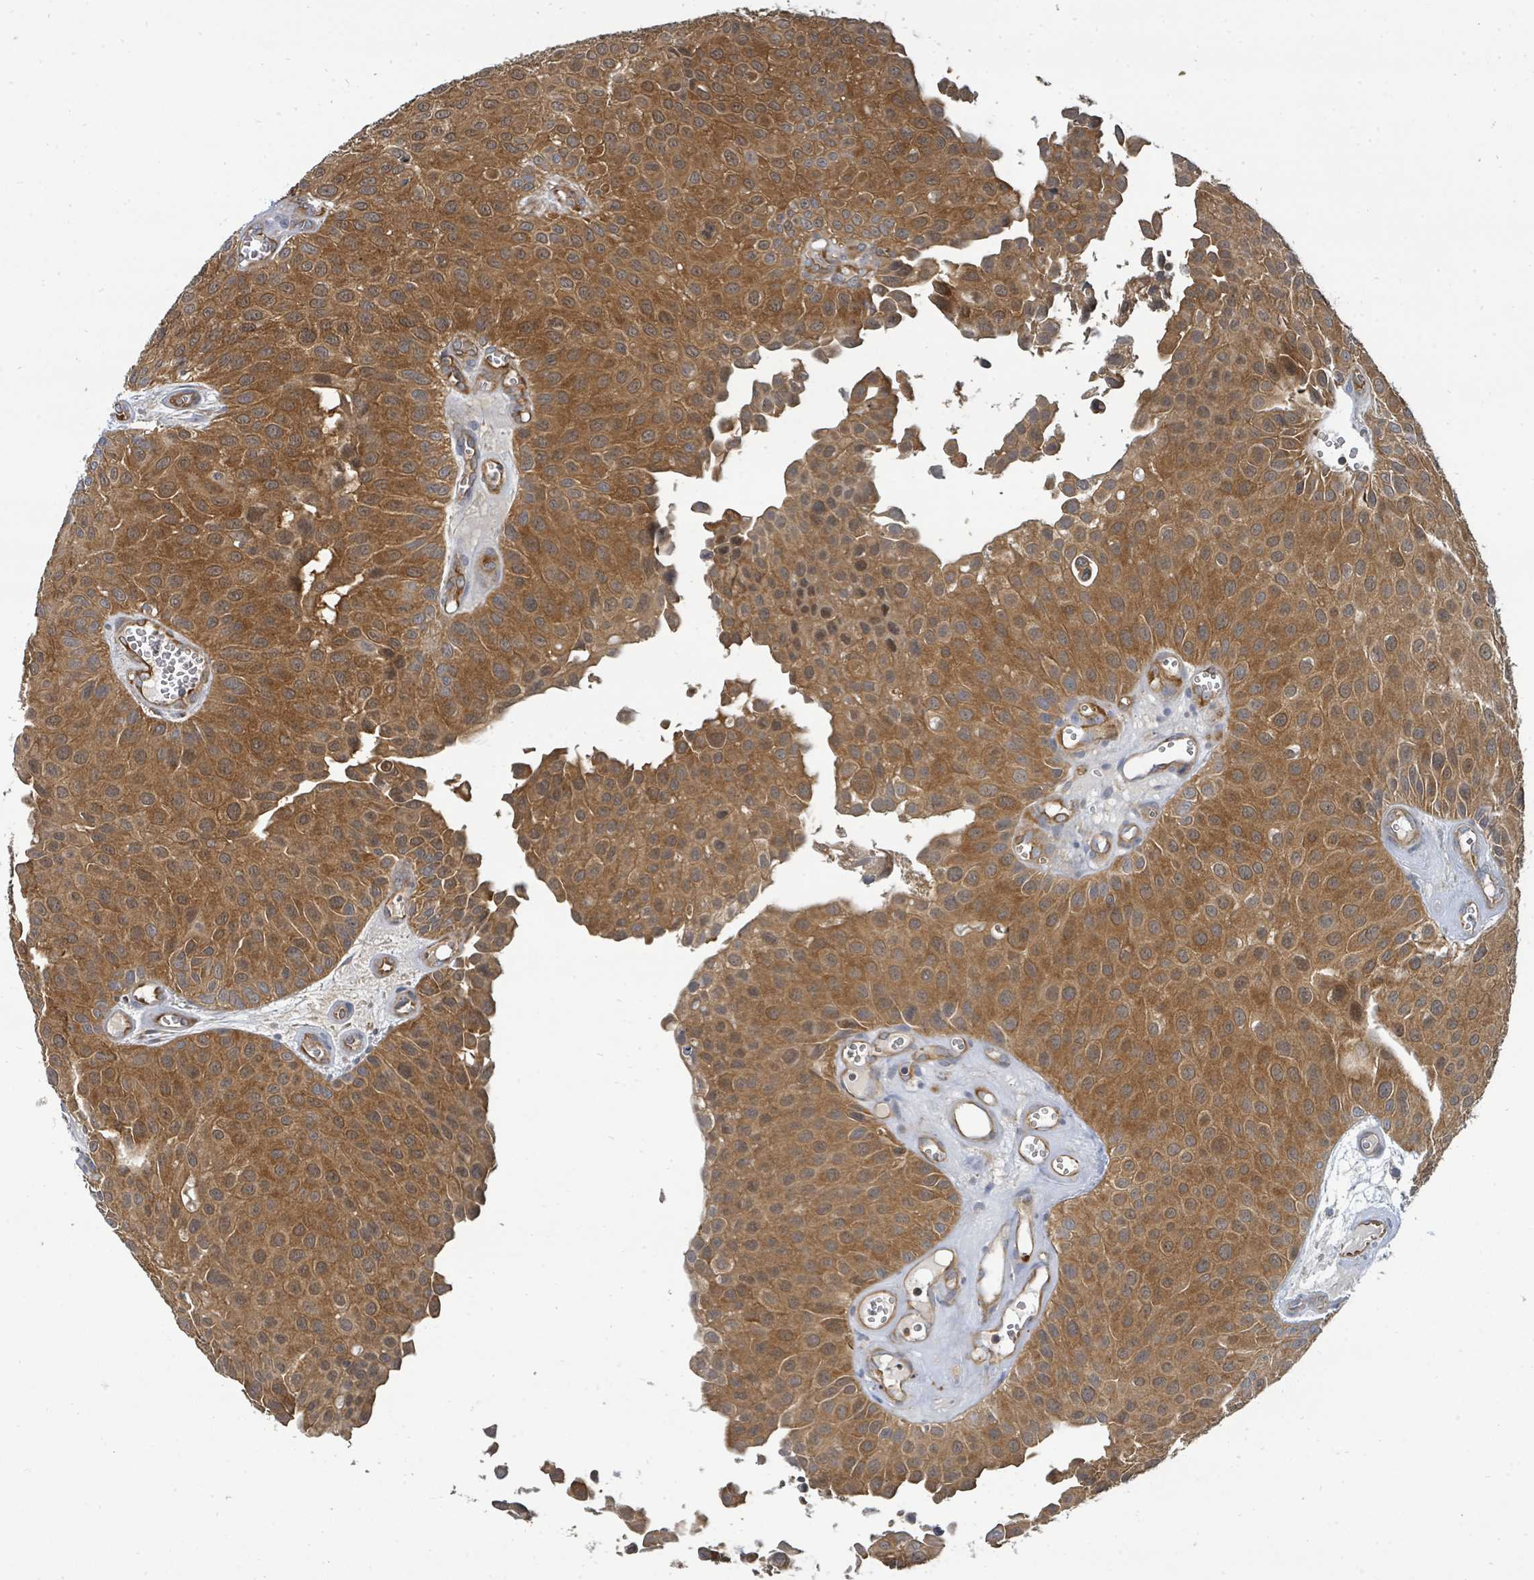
{"staining": {"intensity": "moderate", "quantity": ">75%", "location": "cytoplasmic/membranous"}, "tissue": "urothelial cancer", "cell_type": "Tumor cells", "image_type": "cancer", "snomed": [{"axis": "morphology", "description": "Urothelial carcinoma, Low grade"}, {"axis": "topography", "description": "Urinary bladder"}], "caption": "Immunohistochemistry (IHC) histopathology image of urothelial cancer stained for a protein (brown), which displays medium levels of moderate cytoplasmic/membranous positivity in about >75% of tumor cells.", "gene": "BOLA2B", "patient": {"sex": "male", "age": 88}}